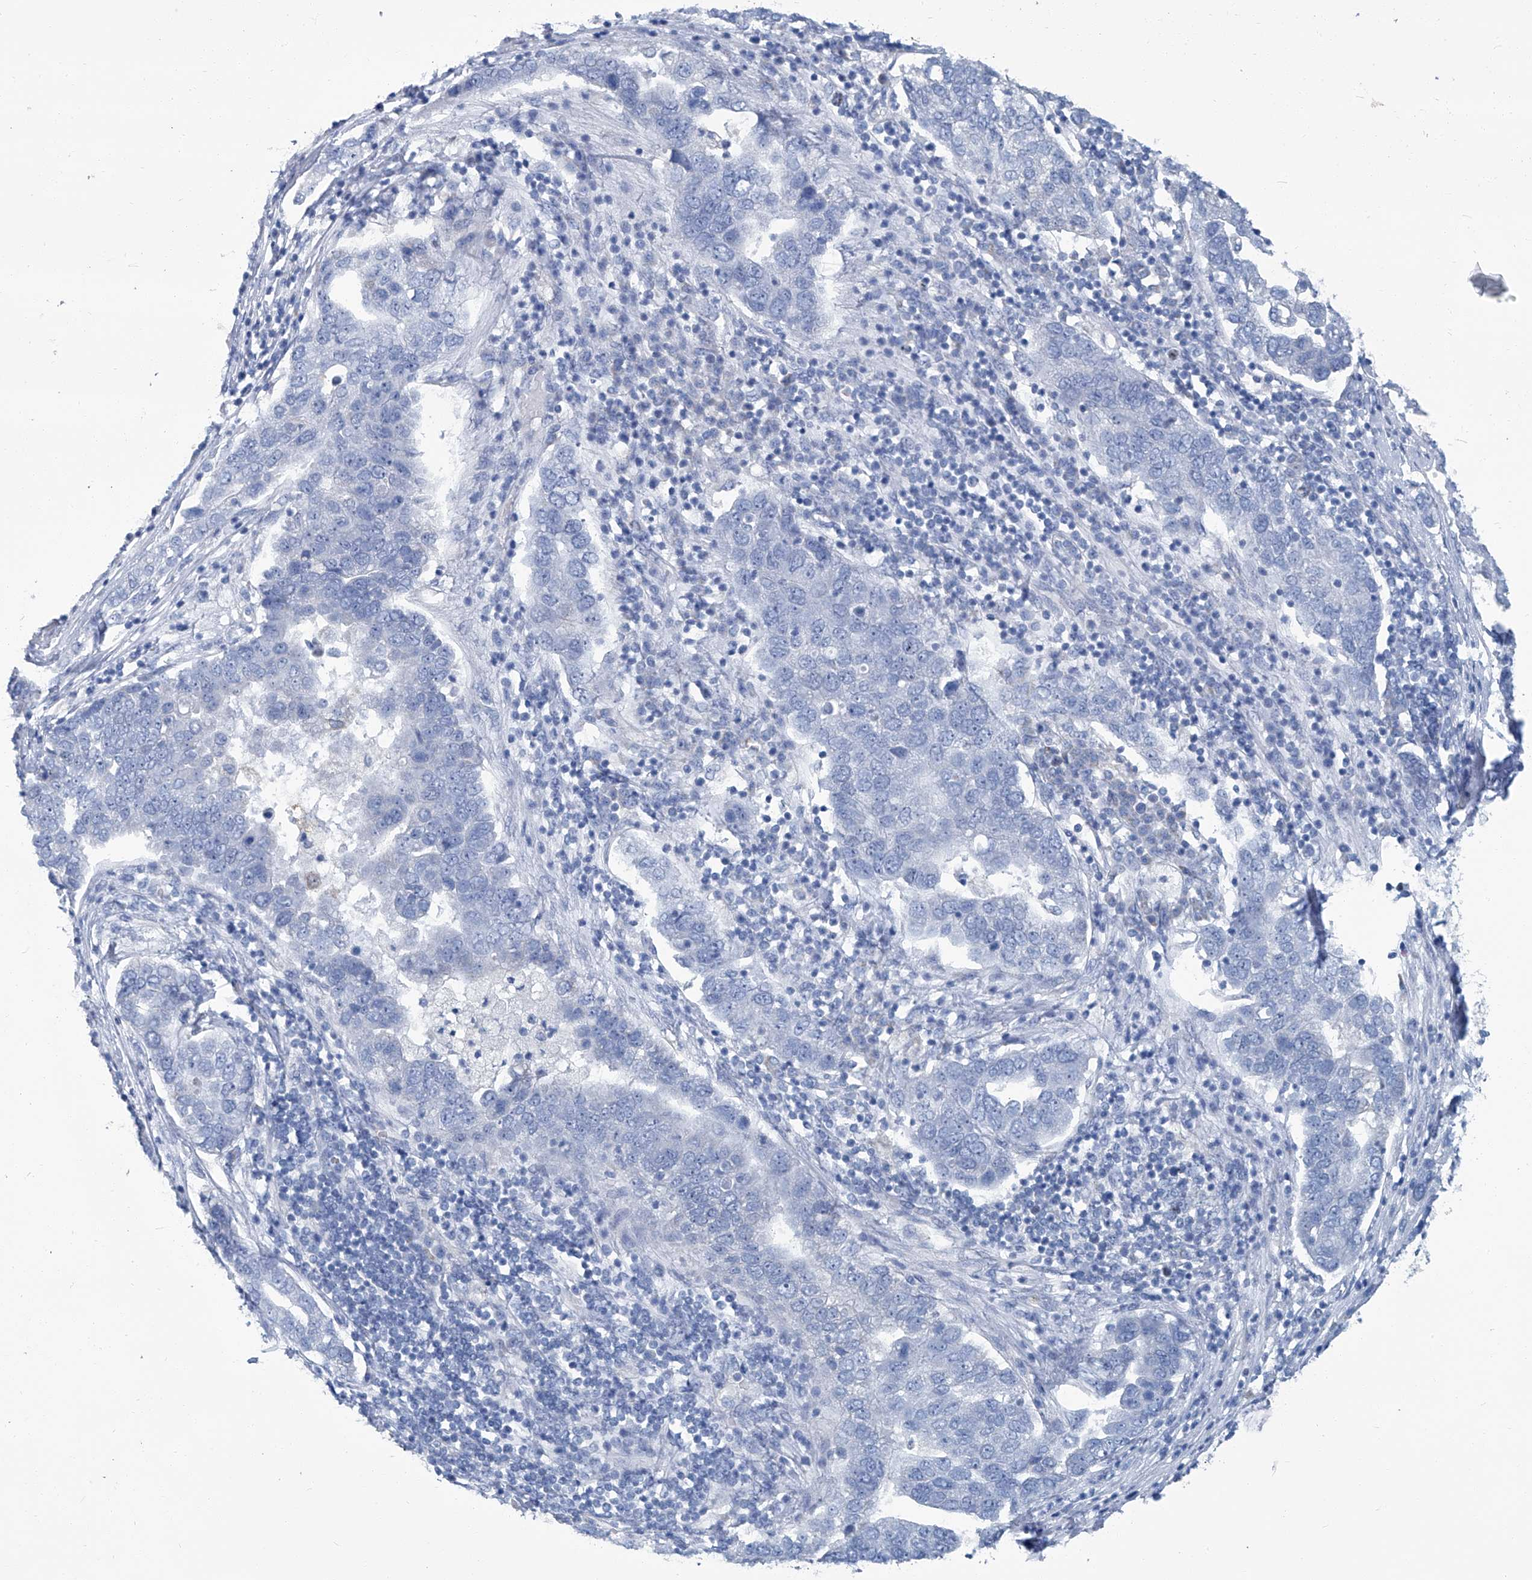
{"staining": {"intensity": "negative", "quantity": "none", "location": "none"}, "tissue": "pancreatic cancer", "cell_type": "Tumor cells", "image_type": "cancer", "snomed": [{"axis": "morphology", "description": "Adenocarcinoma, NOS"}, {"axis": "topography", "description": "Pancreas"}], "caption": "Human pancreatic cancer (adenocarcinoma) stained for a protein using immunohistochemistry reveals no expression in tumor cells.", "gene": "PFKL", "patient": {"sex": "female", "age": 61}}